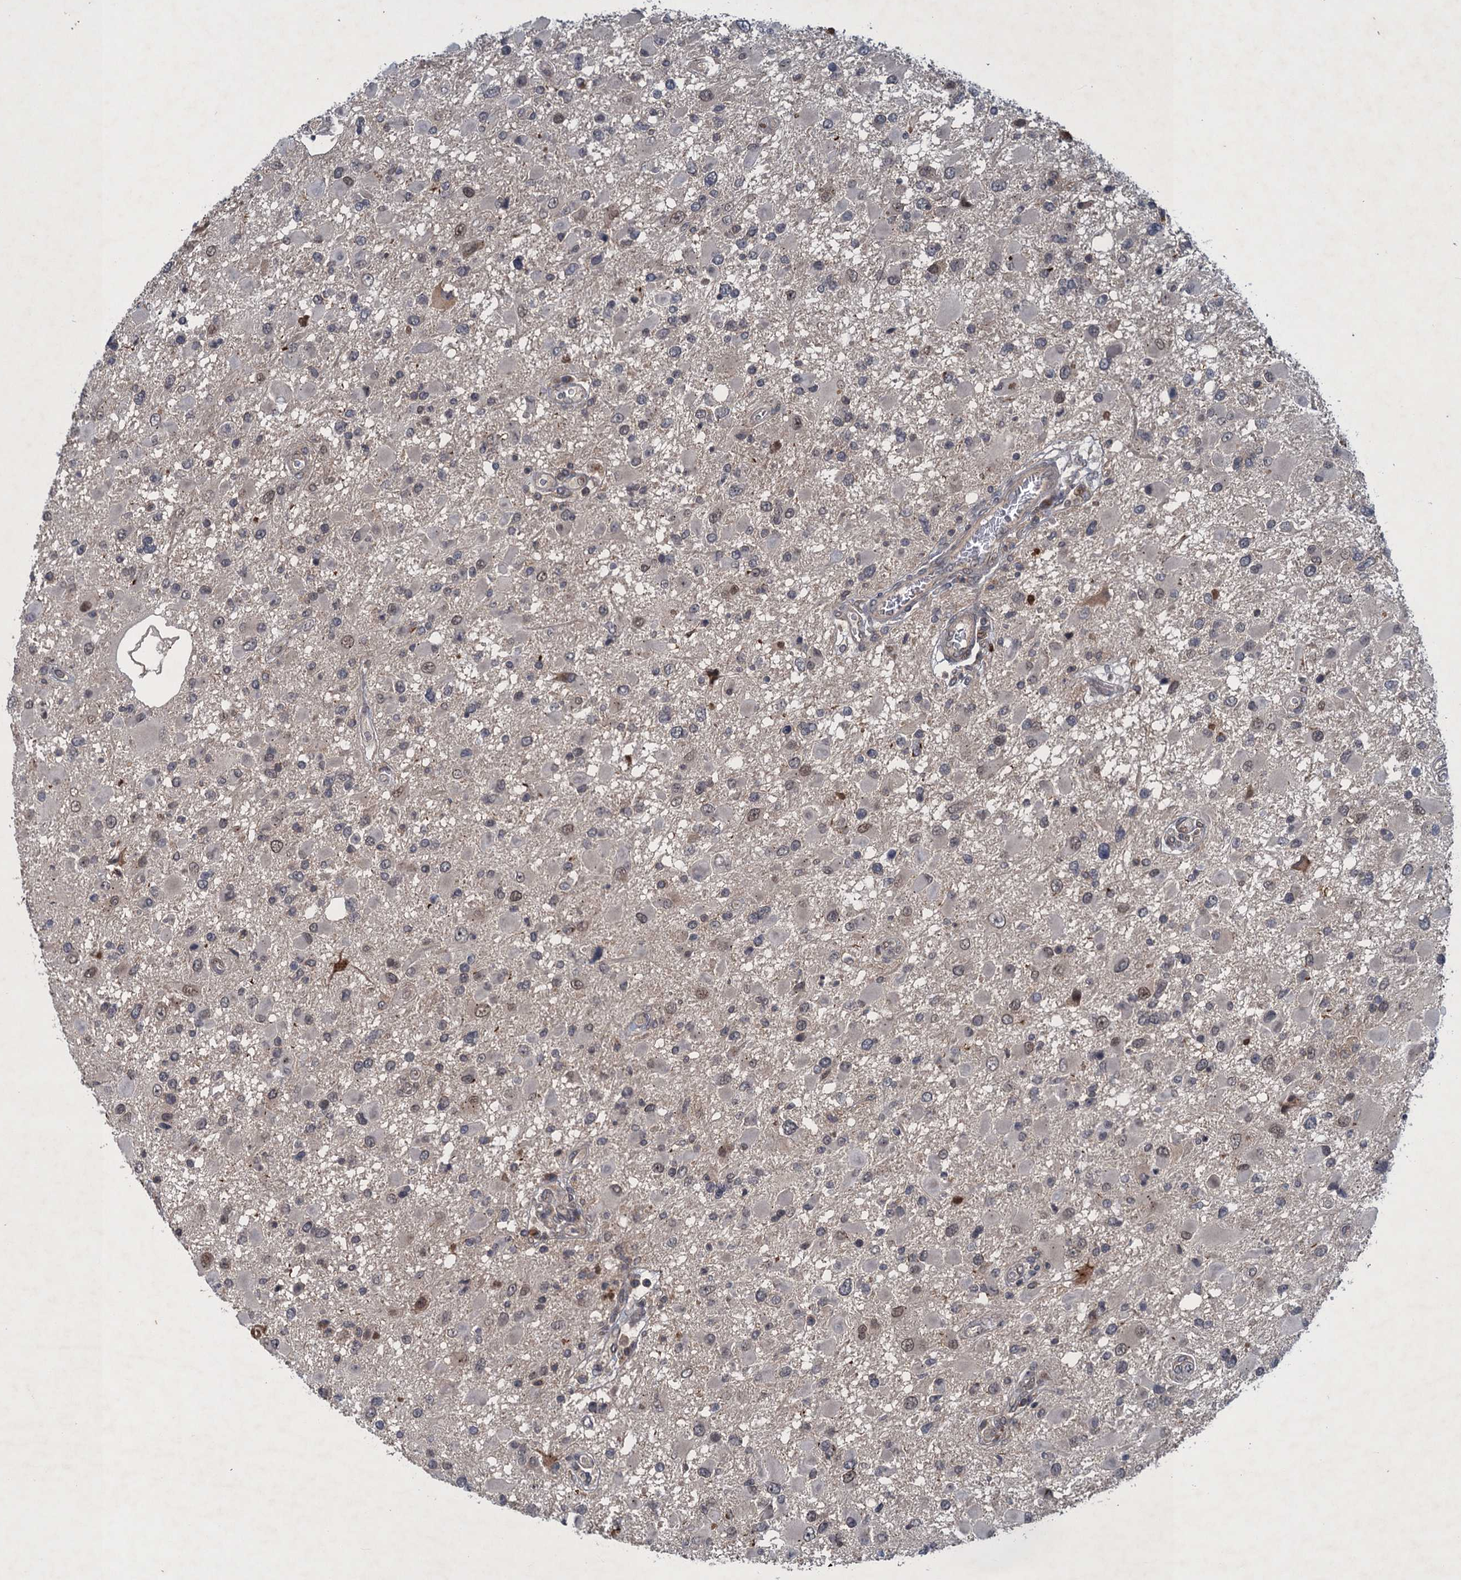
{"staining": {"intensity": "weak", "quantity": "<25%", "location": "nuclear"}, "tissue": "glioma", "cell_type": "Tumor cells", "image_type": "cancer", "snomed": [{"axis": "morphology", "description": "Glioma, malignant, High grade"}, {"axis": "topography", "description": "Brain"}], "caption": "Micrograph shows no protein positivity in tumor cells of glioma tissue. (DAB immunohistochemistry visualized using brightfield microscopy, high magnification).", "gene": "RNF165", "patient": {"sex": "male", "age": 53}}